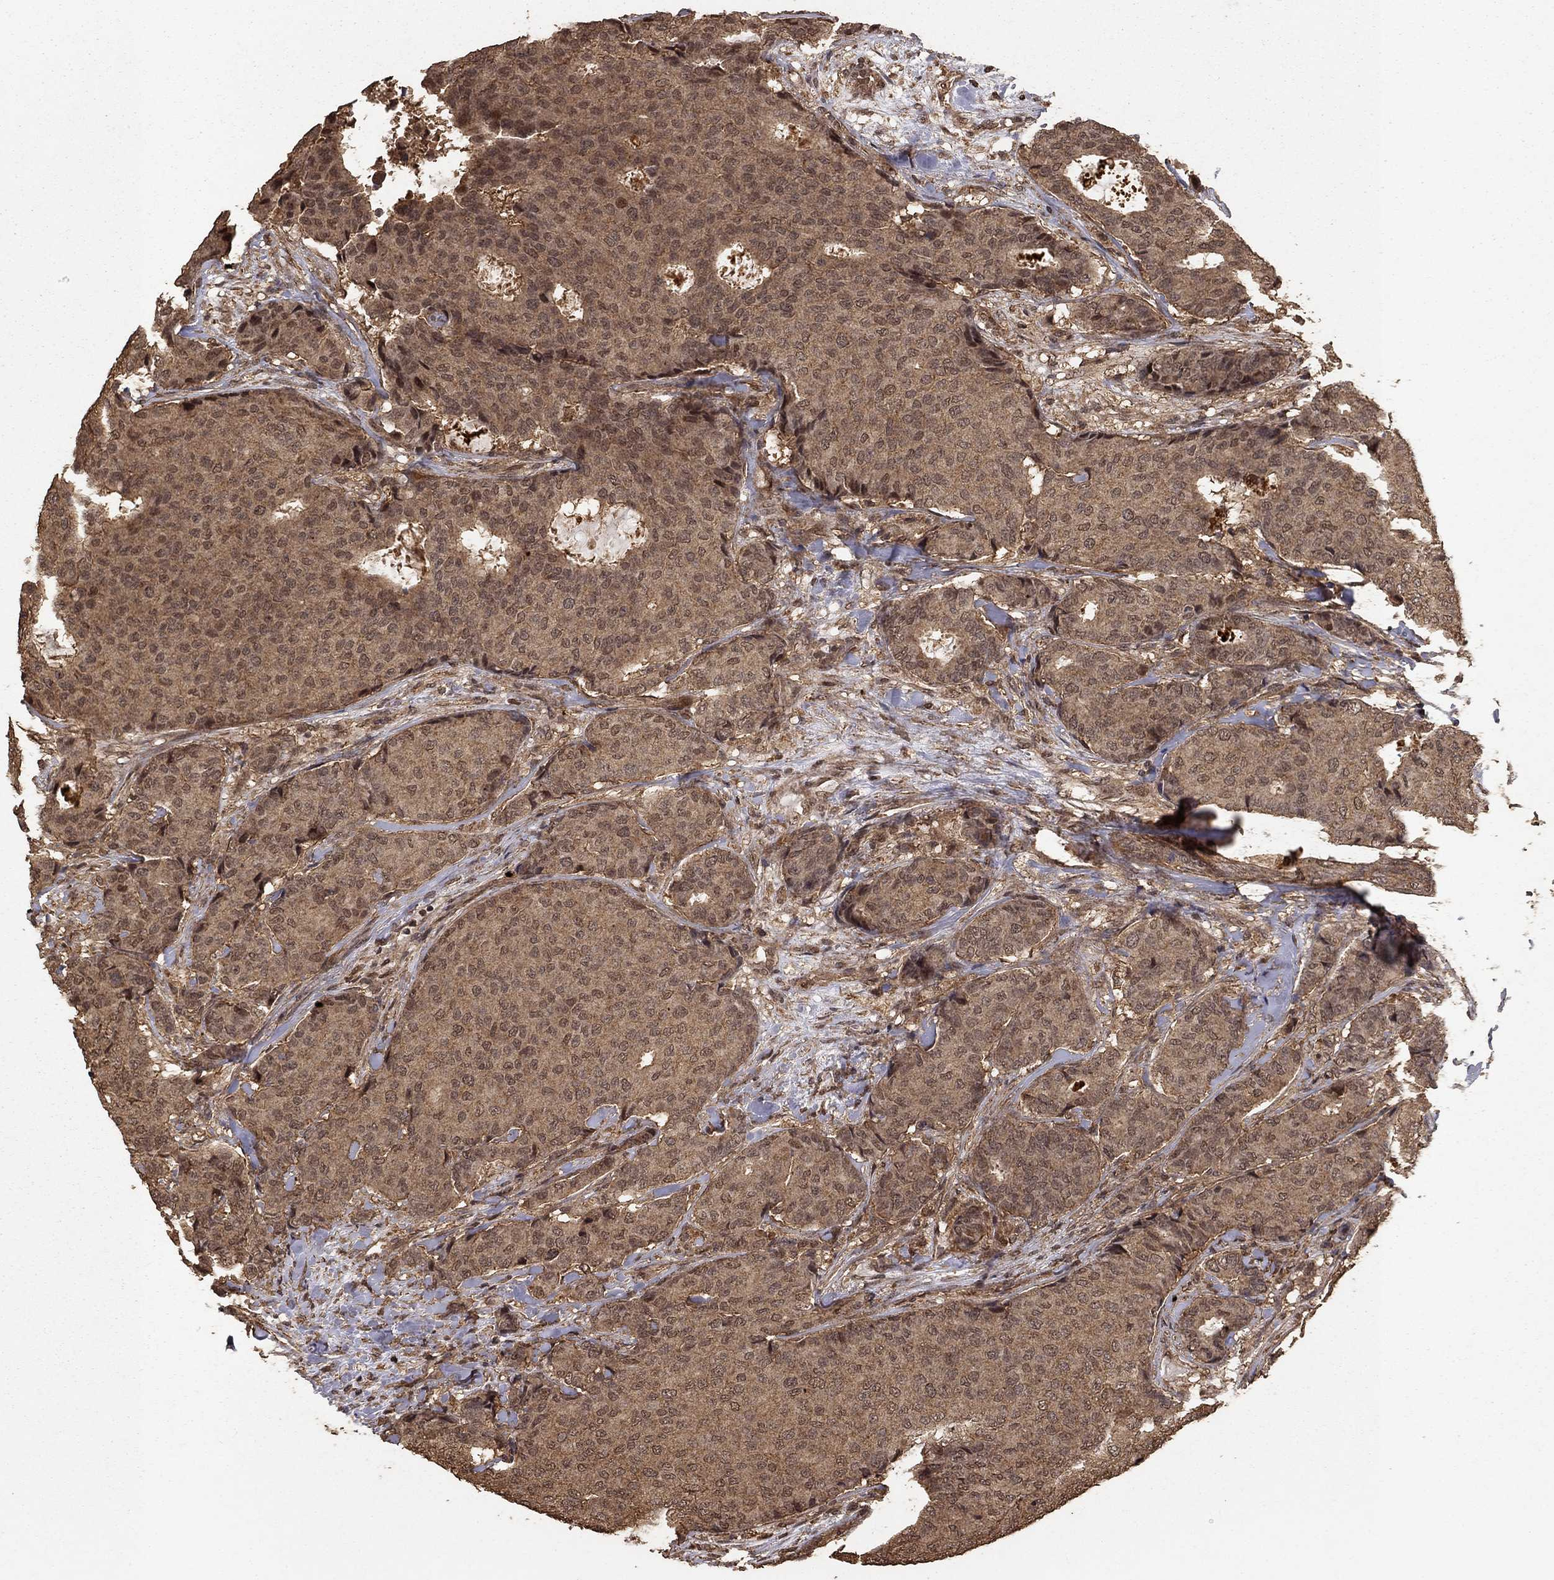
{"staining": {"intensity": "moderate", "quantity": "25%-75%", "location": "cytoplasmic/membranous"}, "tissue": "breast cancer", "cell_type": "Tumor cells", "image_type": "cancer", "snomed": [{"axis": "morphology", "description": "Duct carcinoma"}, {"axis": "topography", "description": "Breast"}], "caption": "Human breast cancer (invasive ductal carcinoma) stained for a protein (brown) shows moderate cytoplasmic/membranous positive positivity in approximately 25%-75% of tumor cells.", "gene": "PRDM1", "patient": {"sex": "female", "age": 75}}